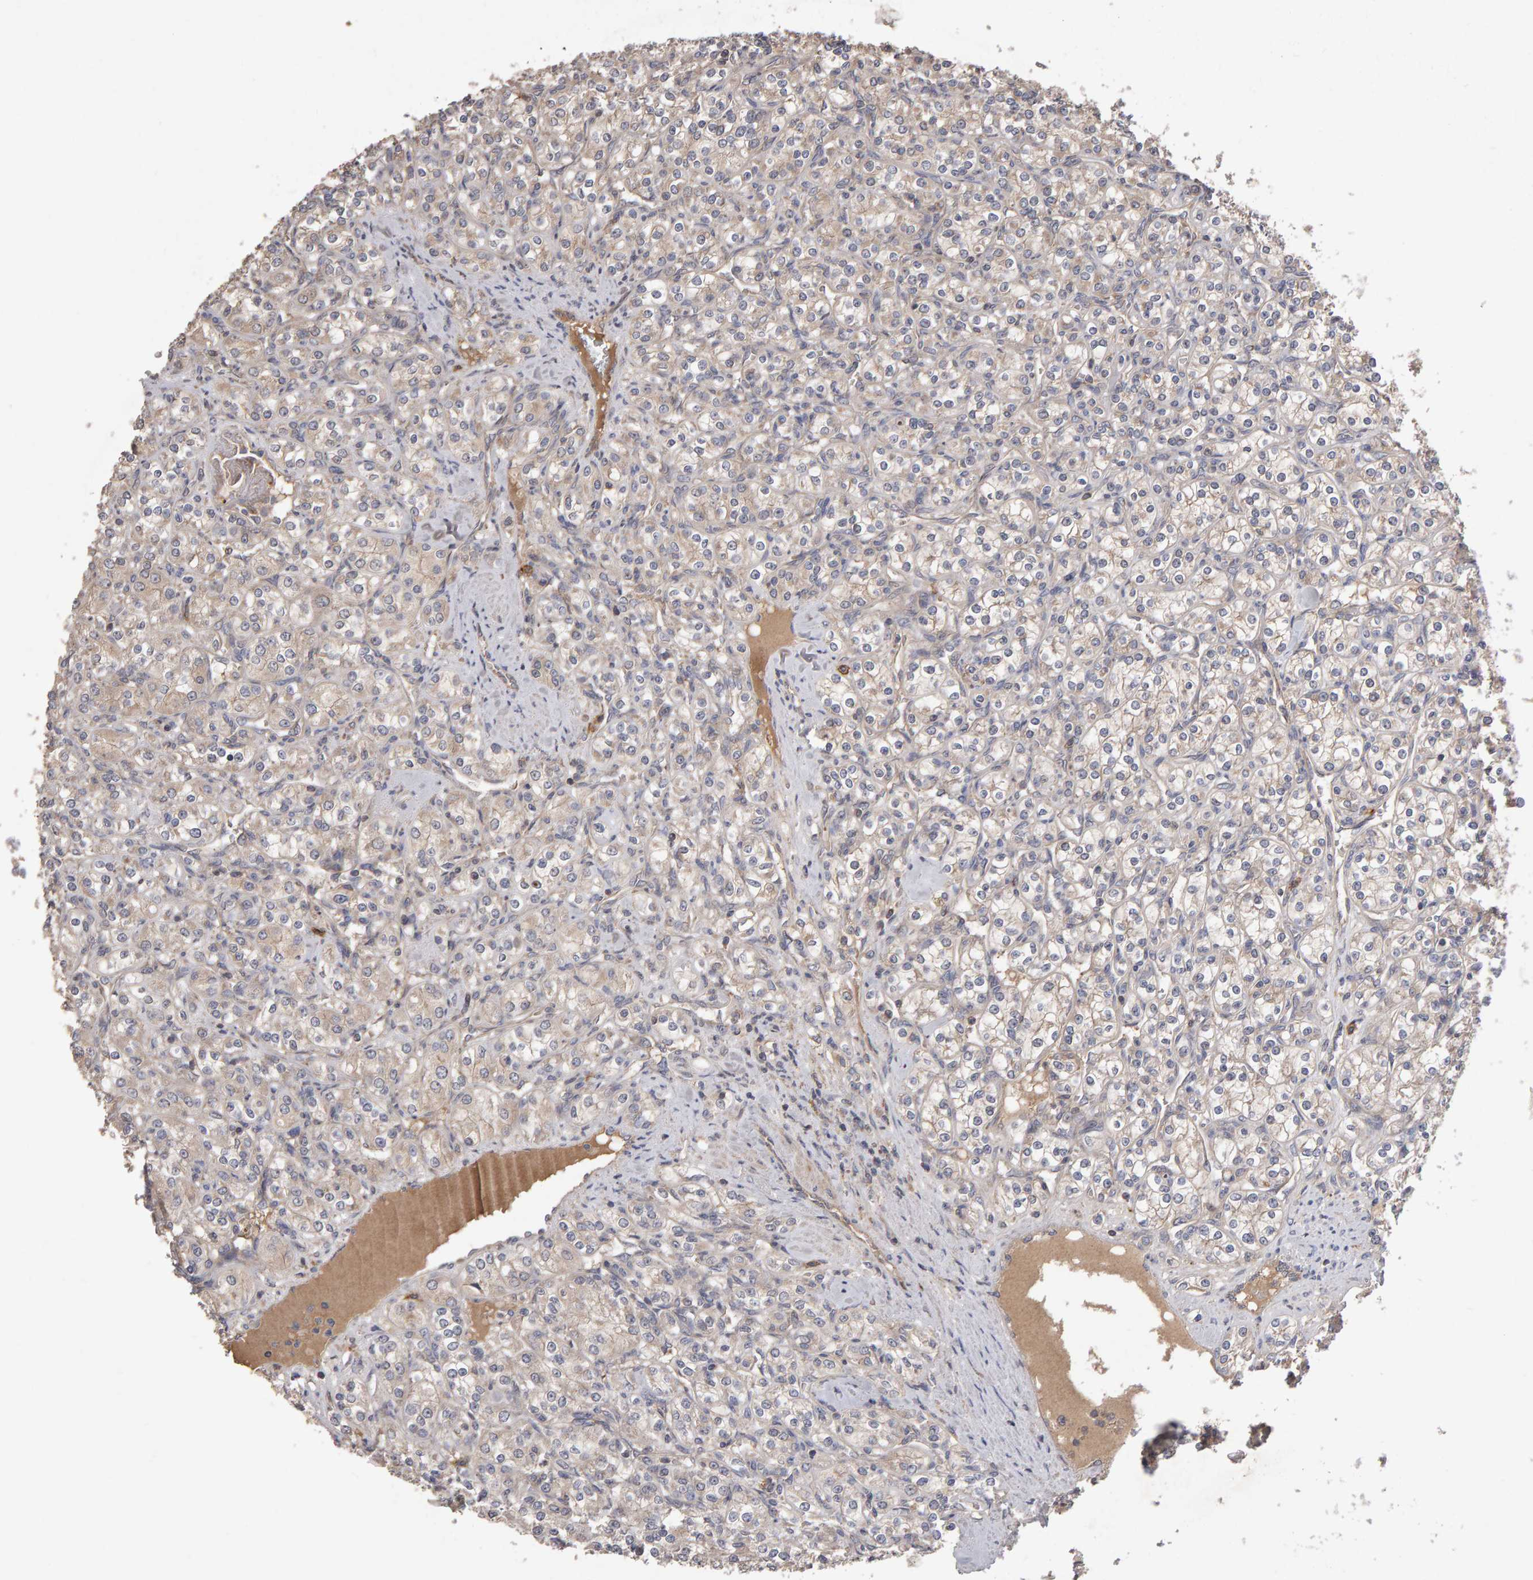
{"staining": {"intensity": "negative", "quantity": "none", "location": "none"}, "tissue": "renal cancer", "cell_type": "Tumor cells", "image_type": "cancer", "snomed": [{"axis": "morphology", "description": "Adenocarcinoma, NOS"}, {"axis": "topography", "description": "Kidney"}], "caption": "DAB (3,3'-diaminobenzidine) immunohistochemical staining of human adenocarcinoma (renal) displays no significant staining in tumor cells.", "gene": "PGS1", "patient": {"sex": "male", "age": 77}}